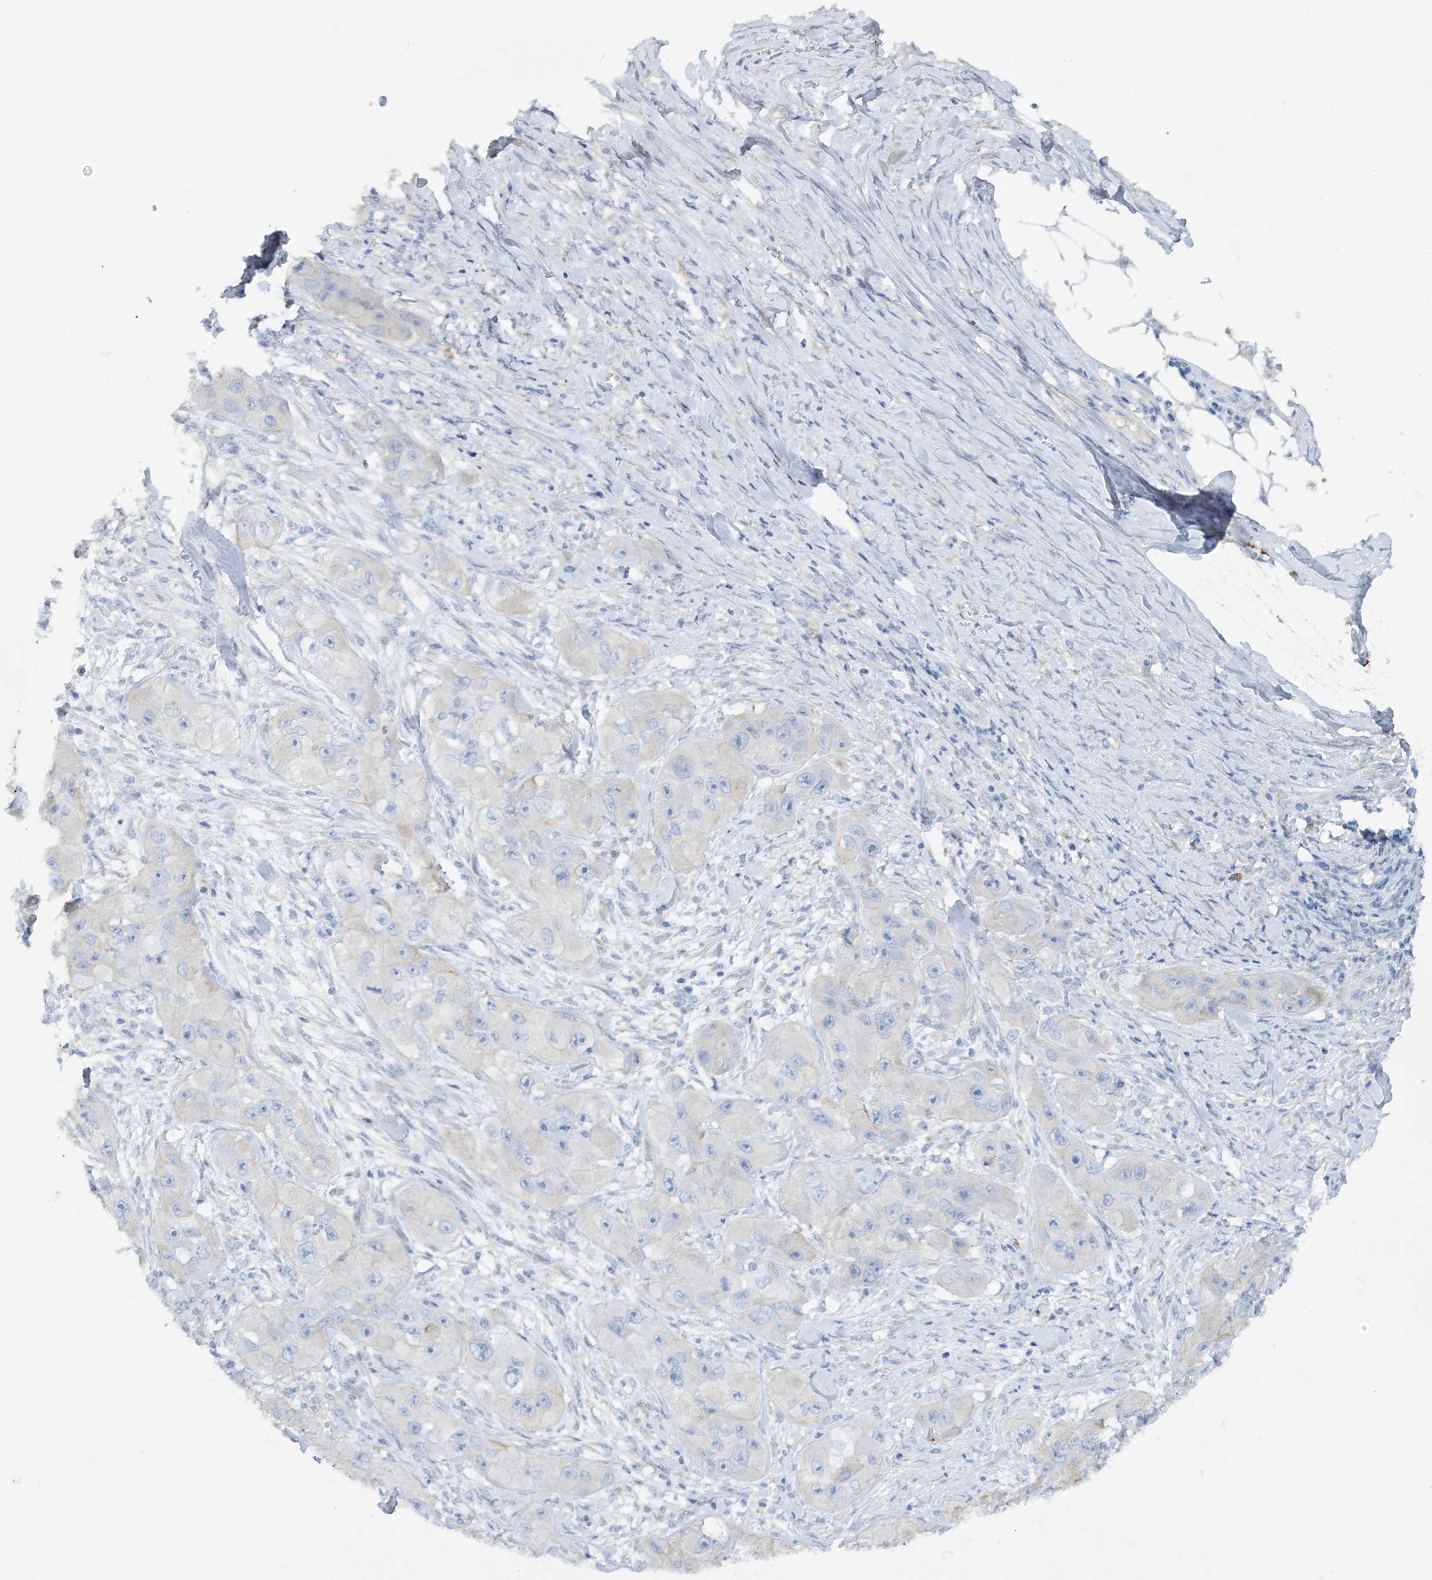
{"staining": {"intensity": "weak", "quantity": "<25%", "location": "cytoplasmic/membranous"}, "tissue": "skin cancer", "cell_type": "Tumor cells", "image_type": "cancer", "snomed": [{"axis": "morphology", "description": "Squamous cell carcinoma, NOS"}, {"axis": "topography", "description": "Skin"}, {"axis": "topography", "description": "Subcutis"}], "caption": "IHC of squamous cell carcinoma (skin) demonstrates no positivity in tumor cells. (Brightfield microscopy of DAB (3,3'-diaminobenzidine) immunohistochemistry (IHC) at high magnification).", "gene": "ZCCHC18", "patient": {"sex": "male", "age": 73}}